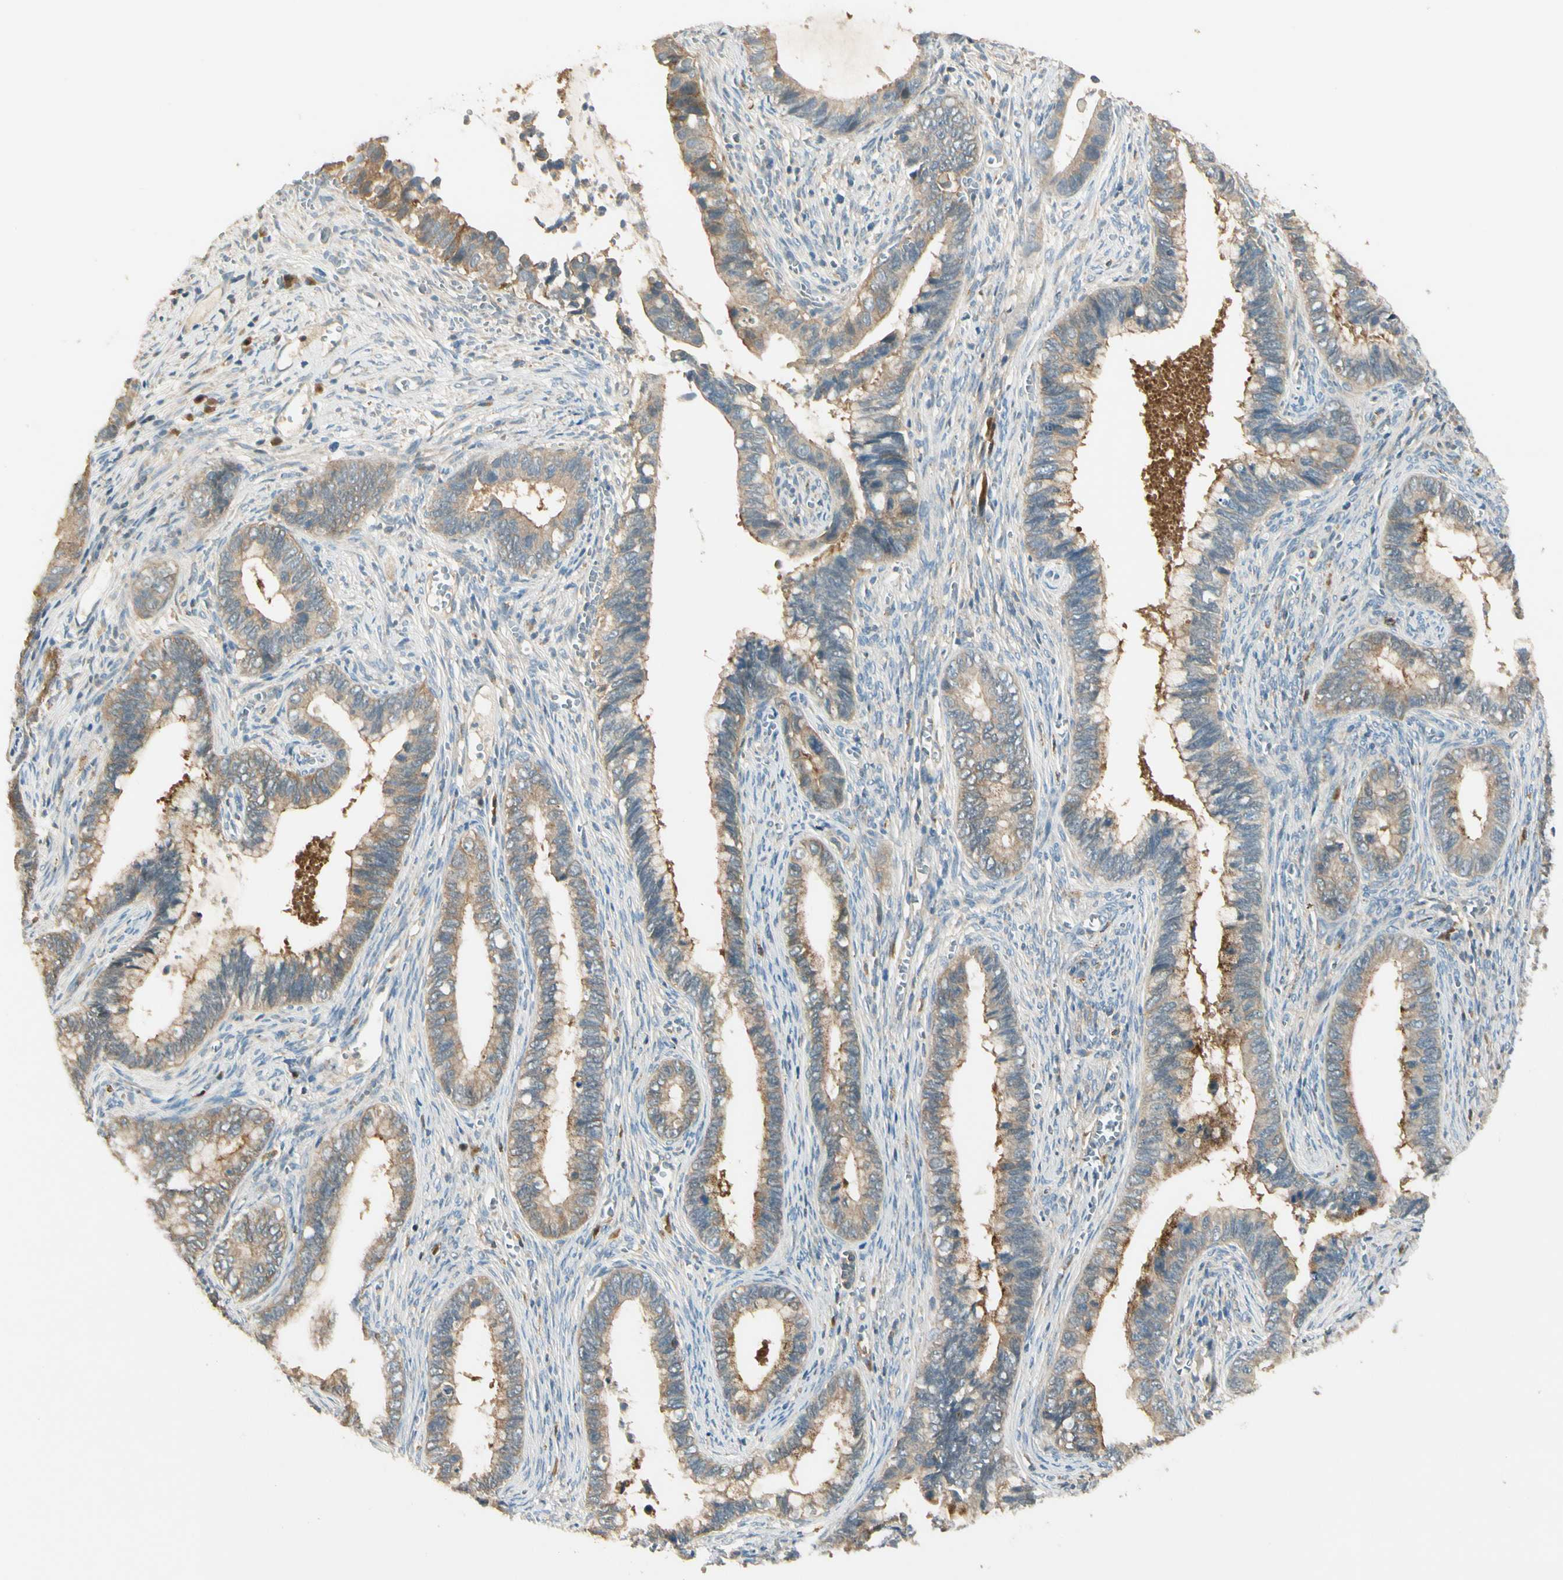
{"staining": {"intensity": "weak", "quantity": ">75%", "location": "cytoplasmic/membranous"}, "tissue": "cervical cancer", "cell_type": "Tumor cells", "image_type": "cancer", "snomed": [{"axis": "morphology", "description": "Adenocarcinoma, NOS"}, {"axis": "topography", "description": "Cervix"}], "caption": "Human cervical cancer stained with a brown dye displays weak cytoplasmic/membranous positive staining in approximately >75% of tumor cells.", "gene": "PLXNA1", "patient": {"sex": "female", "age": 44}}